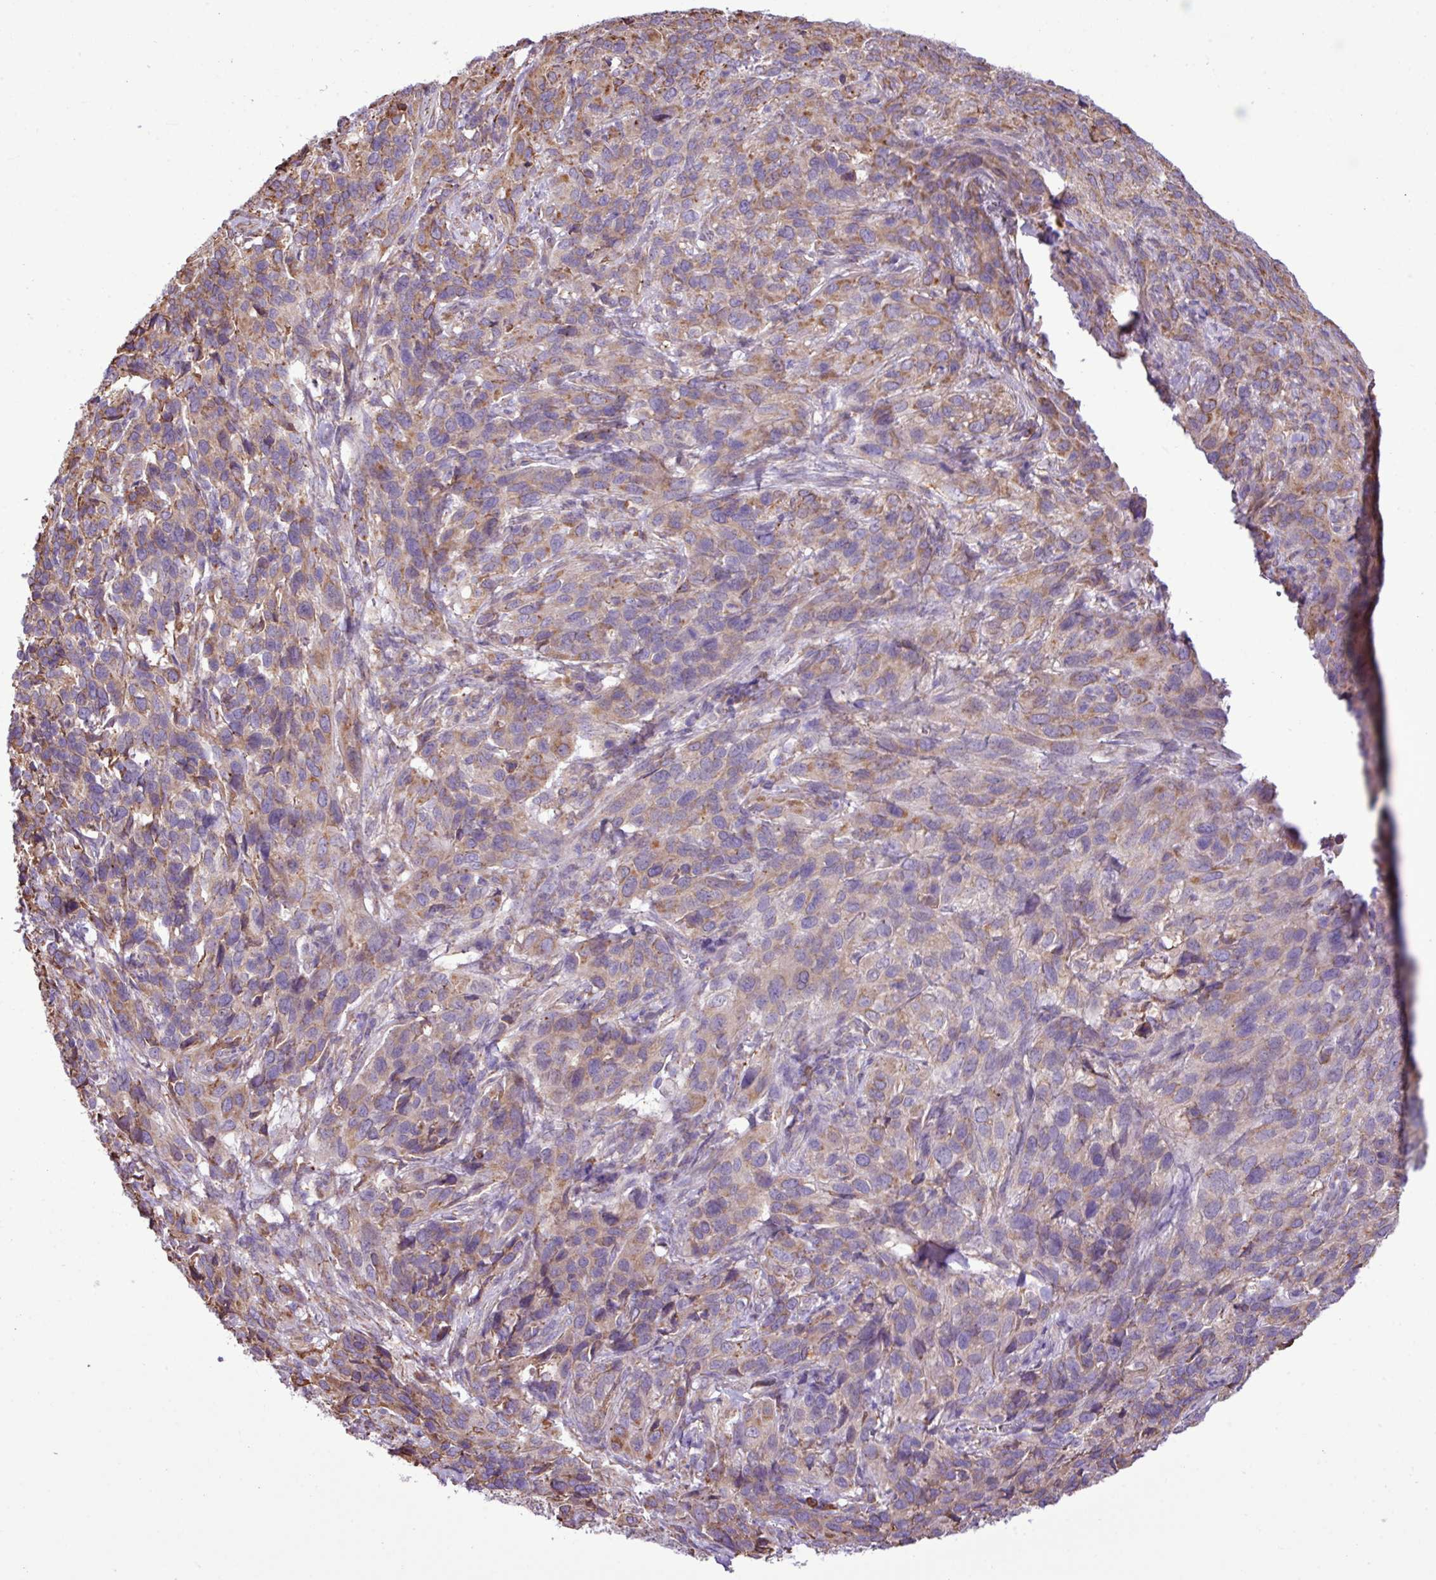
{"staining": {"intensity": "moderate", "quantity": "25%-75%", "location": "cytoplasmic/membranous"}, "tissue": "cervical cancer", "cell_type": "Tumor cells", "image_type": "cancer", "snomed": [{"axis": "morphology", "description": "Squamous cell carcinoma, NOS"}, {"axis": "topography", "description": "Cervix"}], "caption": "There is medium levels of moderate cytoplasmic/membranous staining in tumor cells of cervical squamous cell carcinoma, as demonstrated by immunohistochemical staining (brown color).", "gene": "ZSCAN5A", "patient": {"sex": "female", "age": 51}}